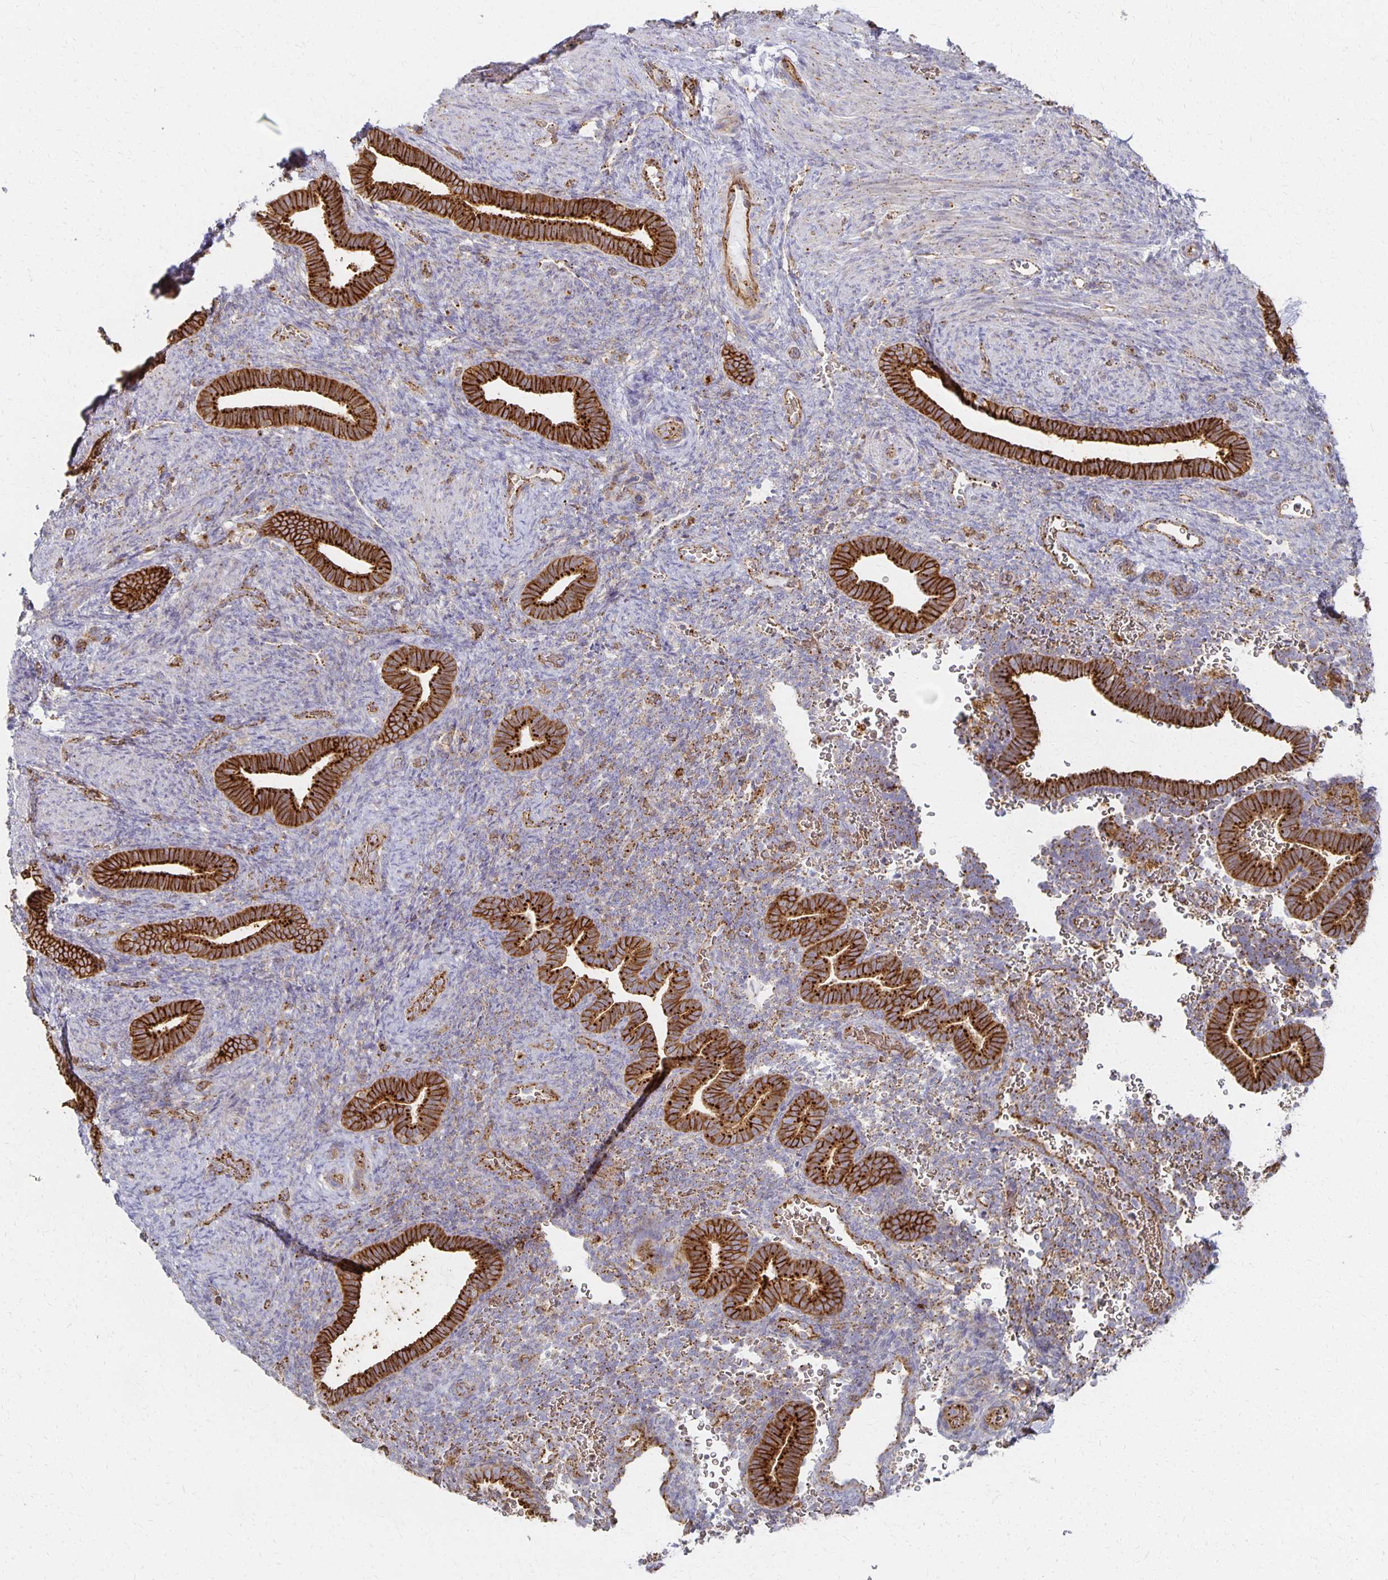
{"staining": {"intensity": "moderate", "quantity": "<25%", "location": "cytoplasmic/membranous"}, "tissue": "endometrium", "cell_type": "Cells in endometrial stroma", "image_type": "normal", "snomed": [{"axis": "morphology", "description": "Normal tissue, NOS"}, {"axis": "topography", "description": "Endometrium"}], "caption": "Cells in endometrial stroma exhibit moderate cytoplasmic/membranous positivity in approximately <25% of cells in unremarkable endometrium. (Stains: DAB in brown, nuclei in blue, Microscopy: brightfield microscopy at high magnification).", "gene": "TAAR1", "patient": {"sex": "female", "age": 34}}